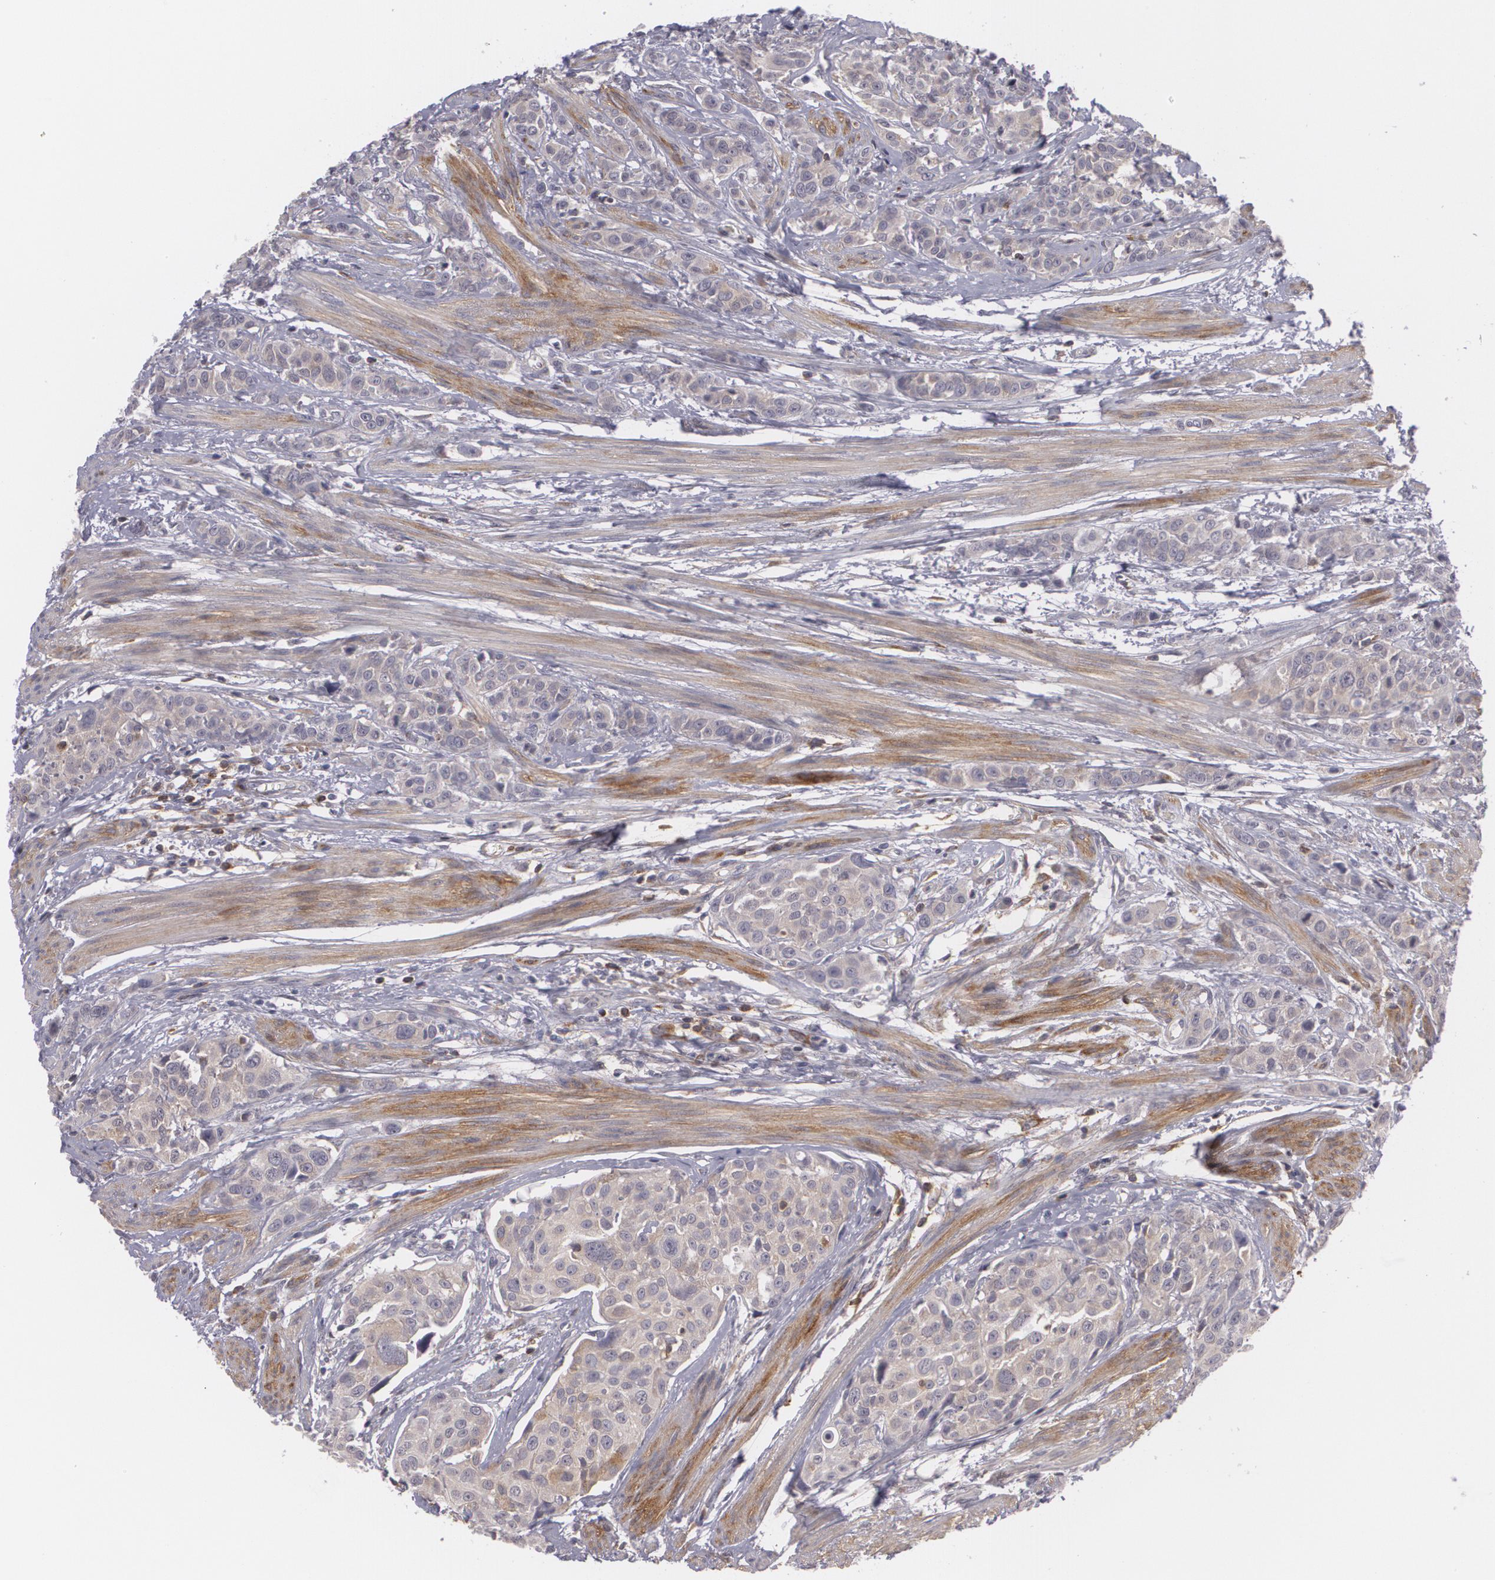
{"staining": {"intensity": "weak", "quantity": ">75%", "location": "cytoplasmic/membranous"}, "tissue": "urothelial cancer", "cell_type": "Tumor cells", "image_type": "cancer", "snomed": [{"axis": "morphology", "description": "Urothelial carcinoma, High grade"}, {"axis": "topography", "description": "Urinary bladder"}], "caption": "High-grade urothelial carcinoma stained for a protein (brown) shows weak cytoplasmic/membranous positive positivity in about >75% of tumor cells.", "gene": "BIN1", "patient": {"sex": "male", "age": 56}}